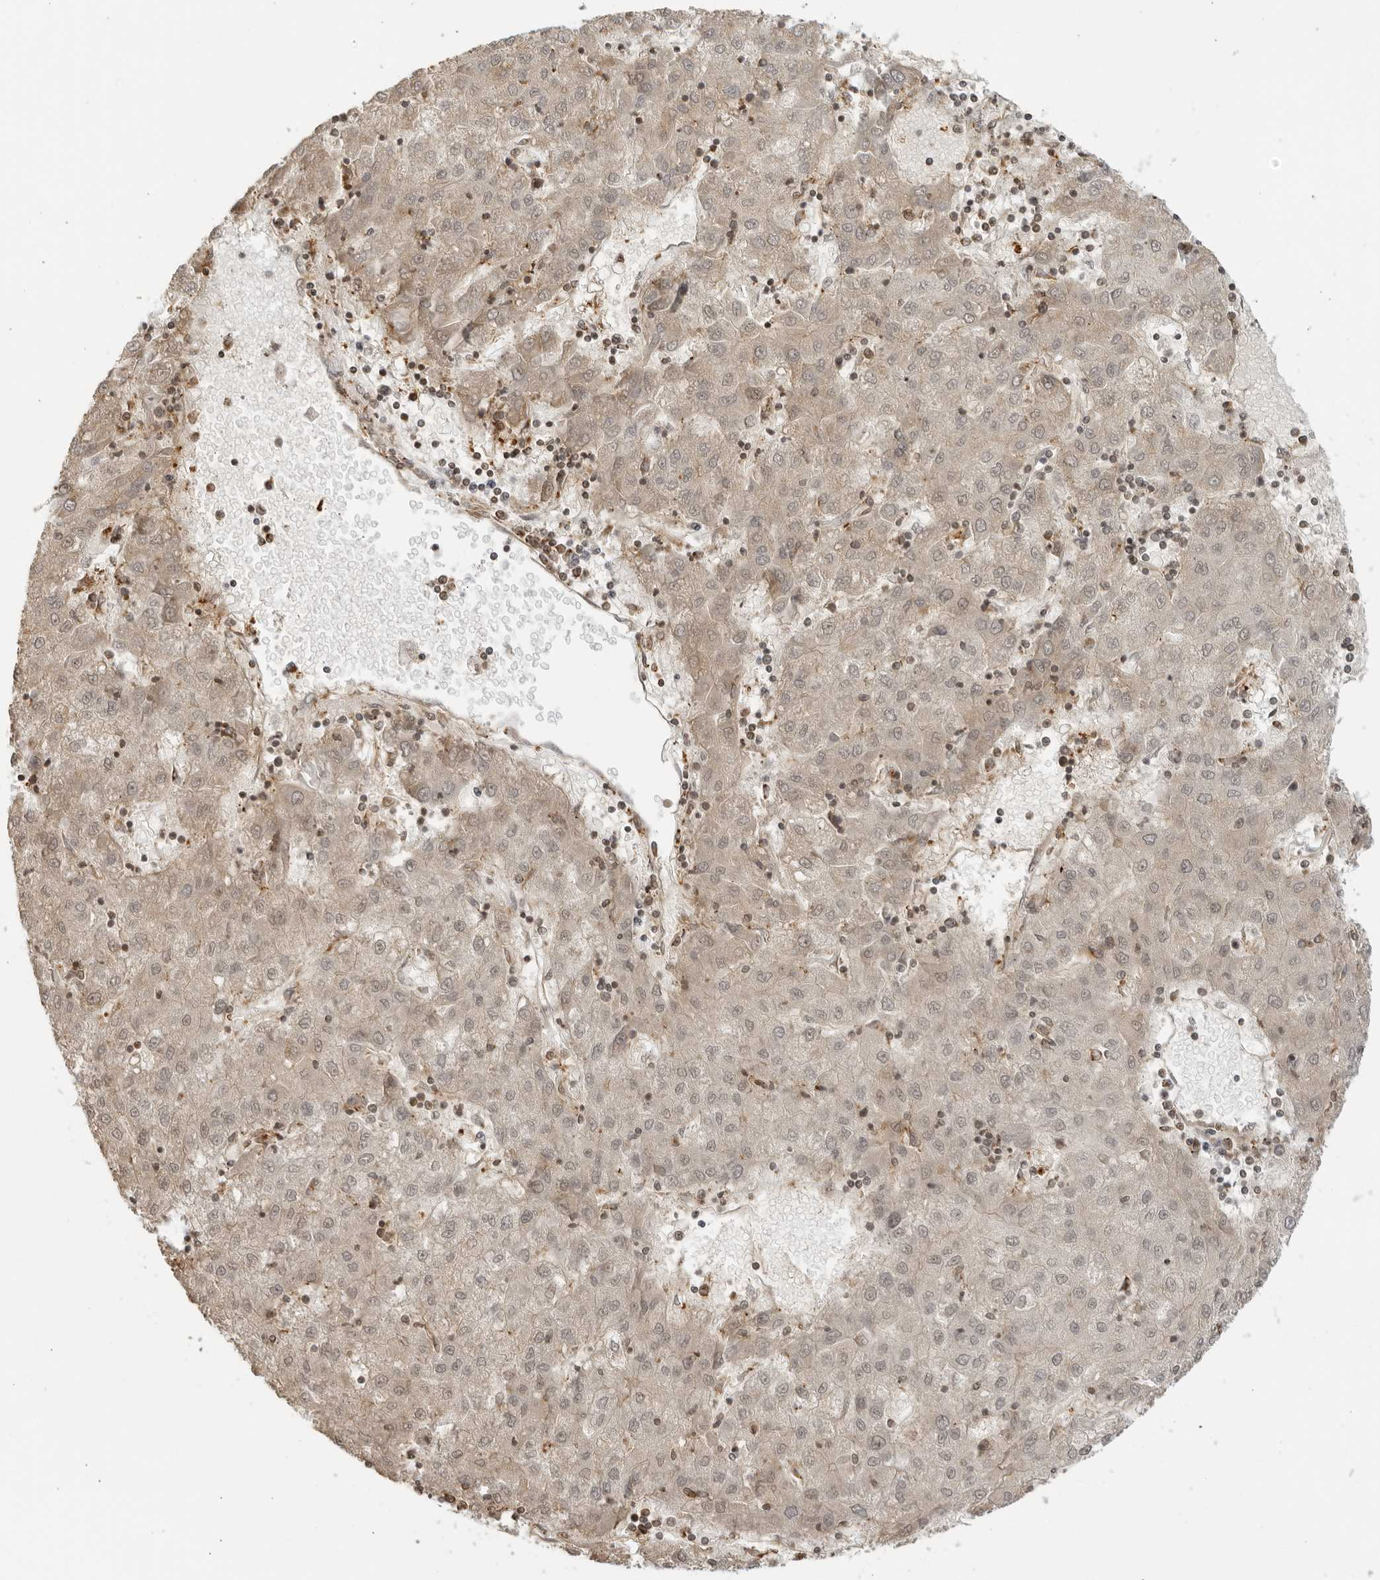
{"staining": {"intensity": "weak", "quantity": ">75%", "location": "cytoplasmic/membranous"}, "tissue": "liver cancer", "cell_type": "Tumor cells", "image_type": "cancer", "snomed": [{"axis": "morphology", "description": "Carcinoma, Hepatocellular, NOS"}, {"axis": "topography", "description": "Liver"}], "caption": "DAB immunohistochemical staining of liver hepatocellular carcinoma demonstrates weak cytoplasmic/membranous protein staining in about >75% of tumor cells. (IHC, brightfield microscopy, high magnification).", "gene": "TCF21", "patient": {"sex": "male", "age": 72}}